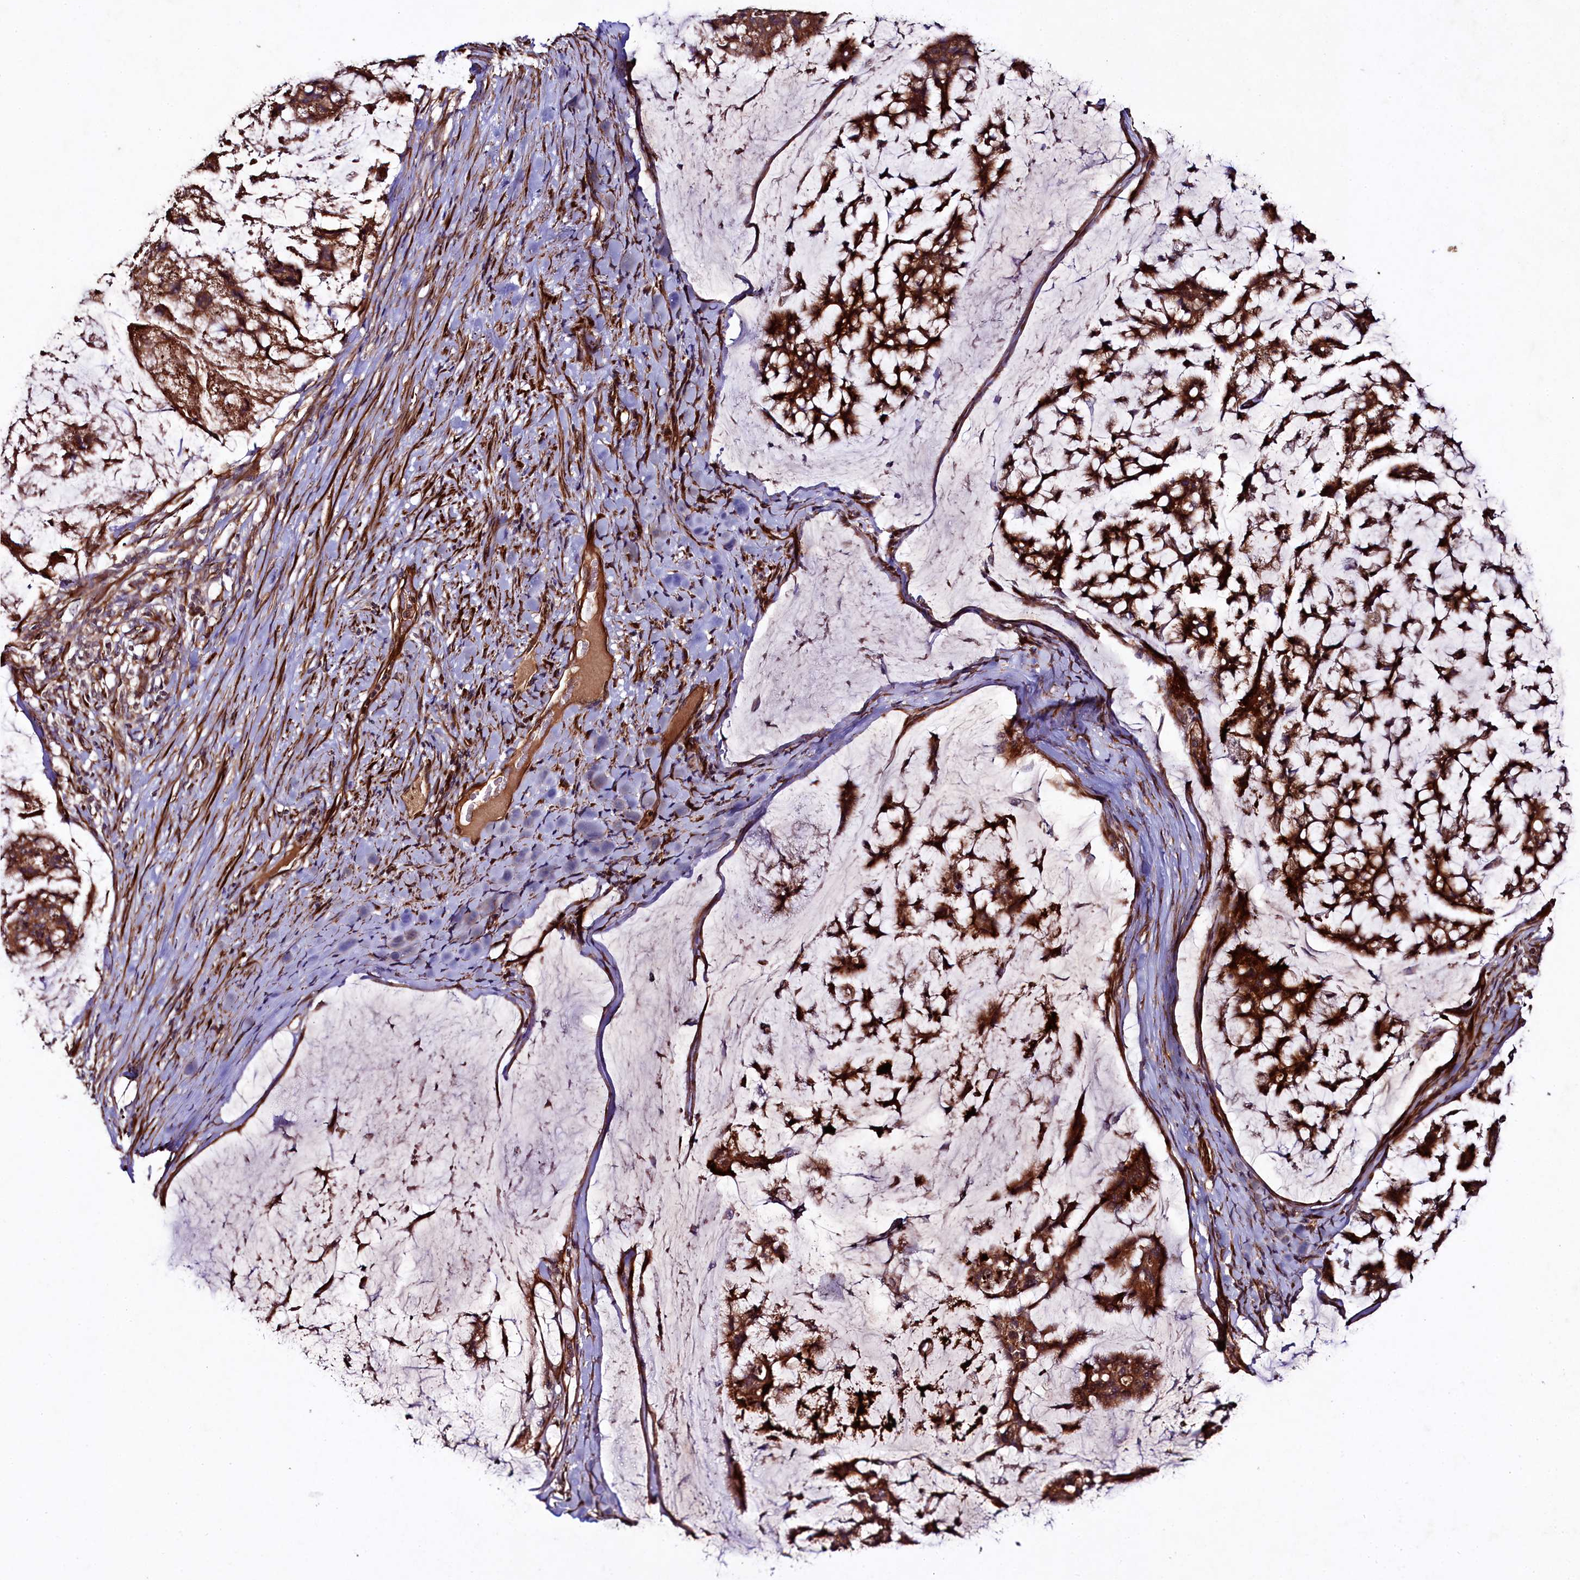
{"staining": {"intensity": "moderate", "quantity": ">75%", "location": "cytoplasmic/membranous"}, "tissue": "stomach cancer", "cell_type": "Tumor cells", "image_type": "cancer", "snomed": [{"axis": "morphology", "description": "Adenocarcinoma, NOS"}, {"axis": "topography", "description": "Stomach, lower"}], "caption": "Protein positivity by IHC shows moderate cytoplasmic/membranous staining in about >75% of tumor cells in stomach adenocarcinoma. The staining is performed using DAB brown chromogen to label protein expression. The nuclei are counter-stained blue using hematoxylin.", "gene": "CCDC102A", "patient": {"sex": "male", "age": 67}}